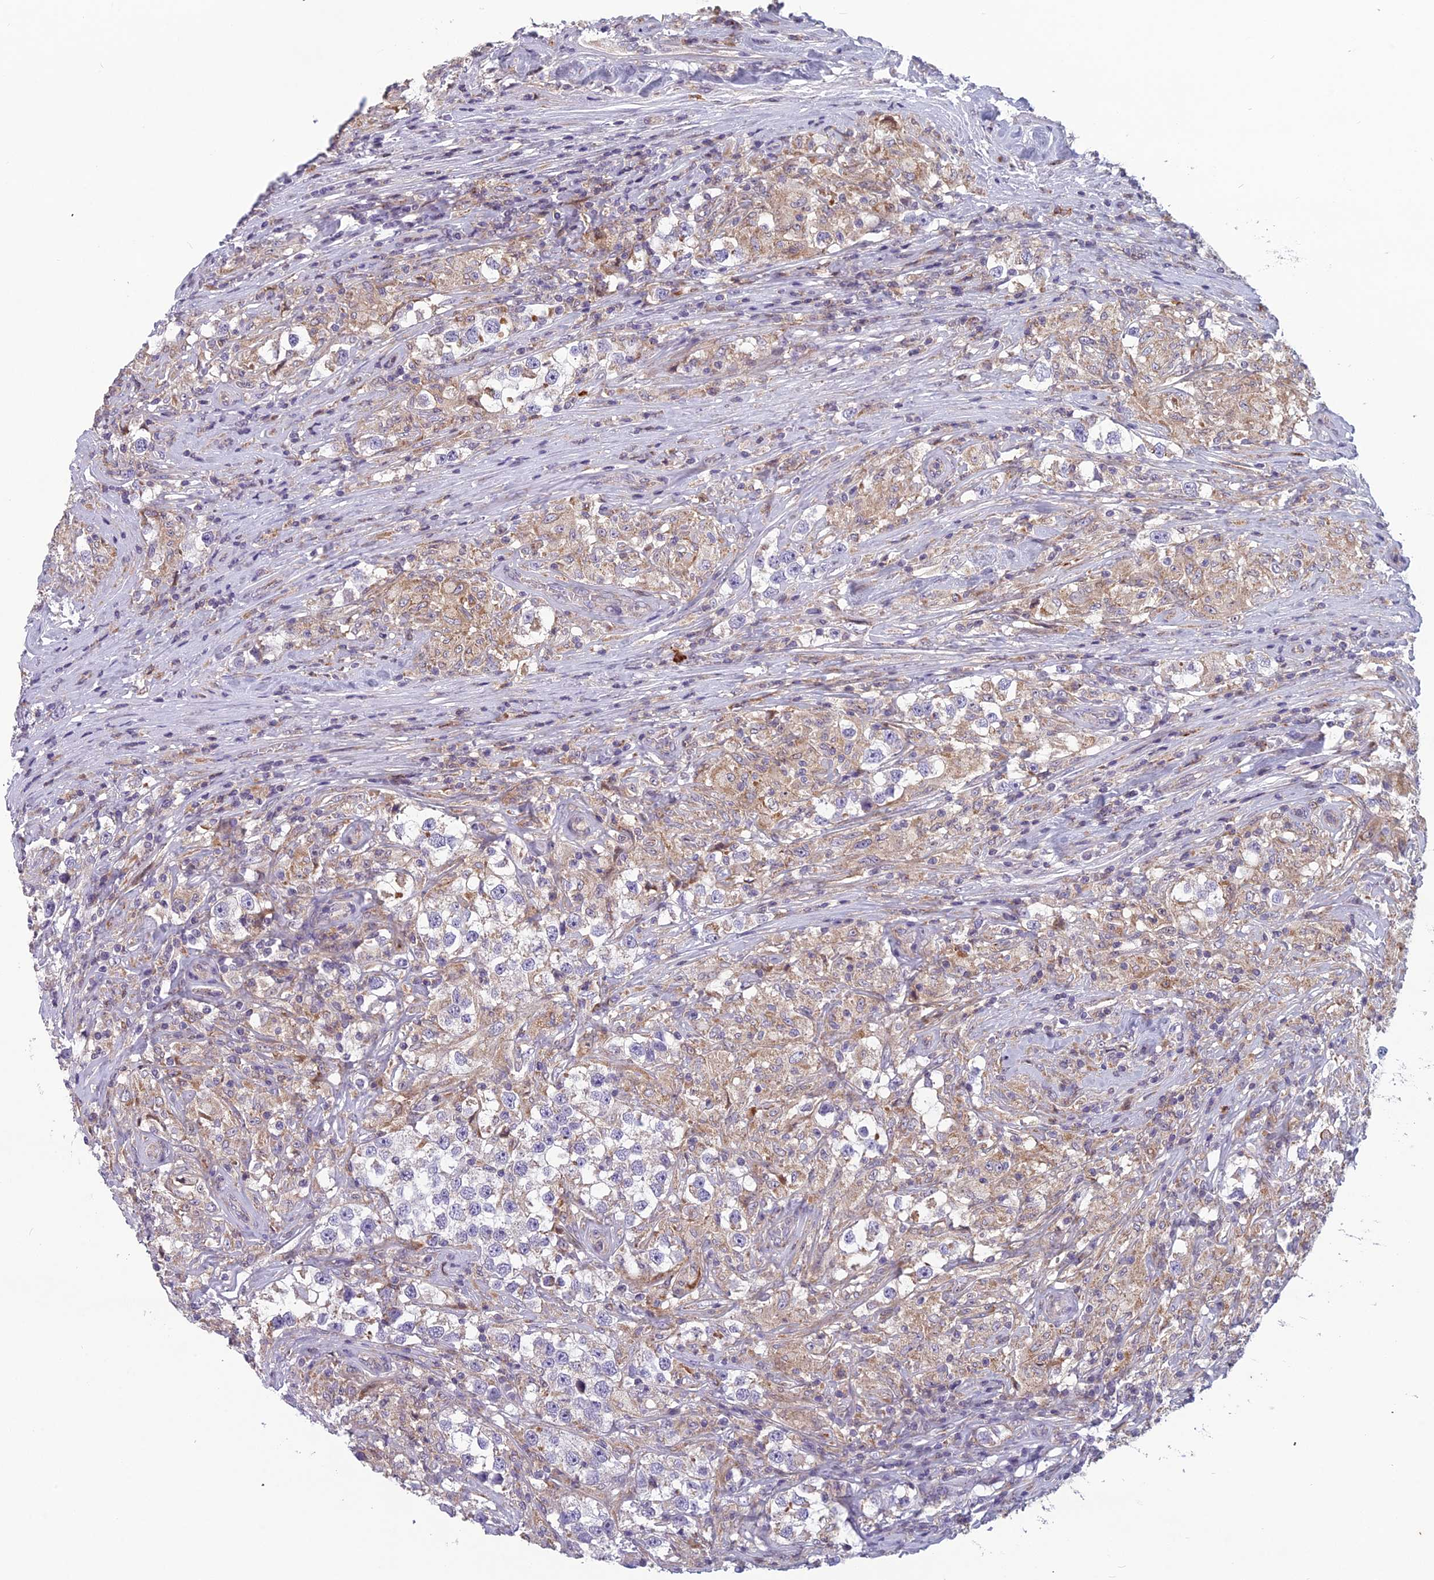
{"staining": {"intensity": "negative", "quantity": "none", "location": "none"}, "tissue": "testis cancer", "cell_type": "Tumor cells", "image_type": "cancer", "snomed": [{"axis": "morphology", "description": "Seminoma, NOS"}, {"axis": "topography", "description": "Testis"}], "caption": "Immunohistochemical staining of human seminoma (testis) shows no significant positivity in tumor cells.", "gene": "ENSG00000188897", "patient": {"sex": "male", "age": 46}}